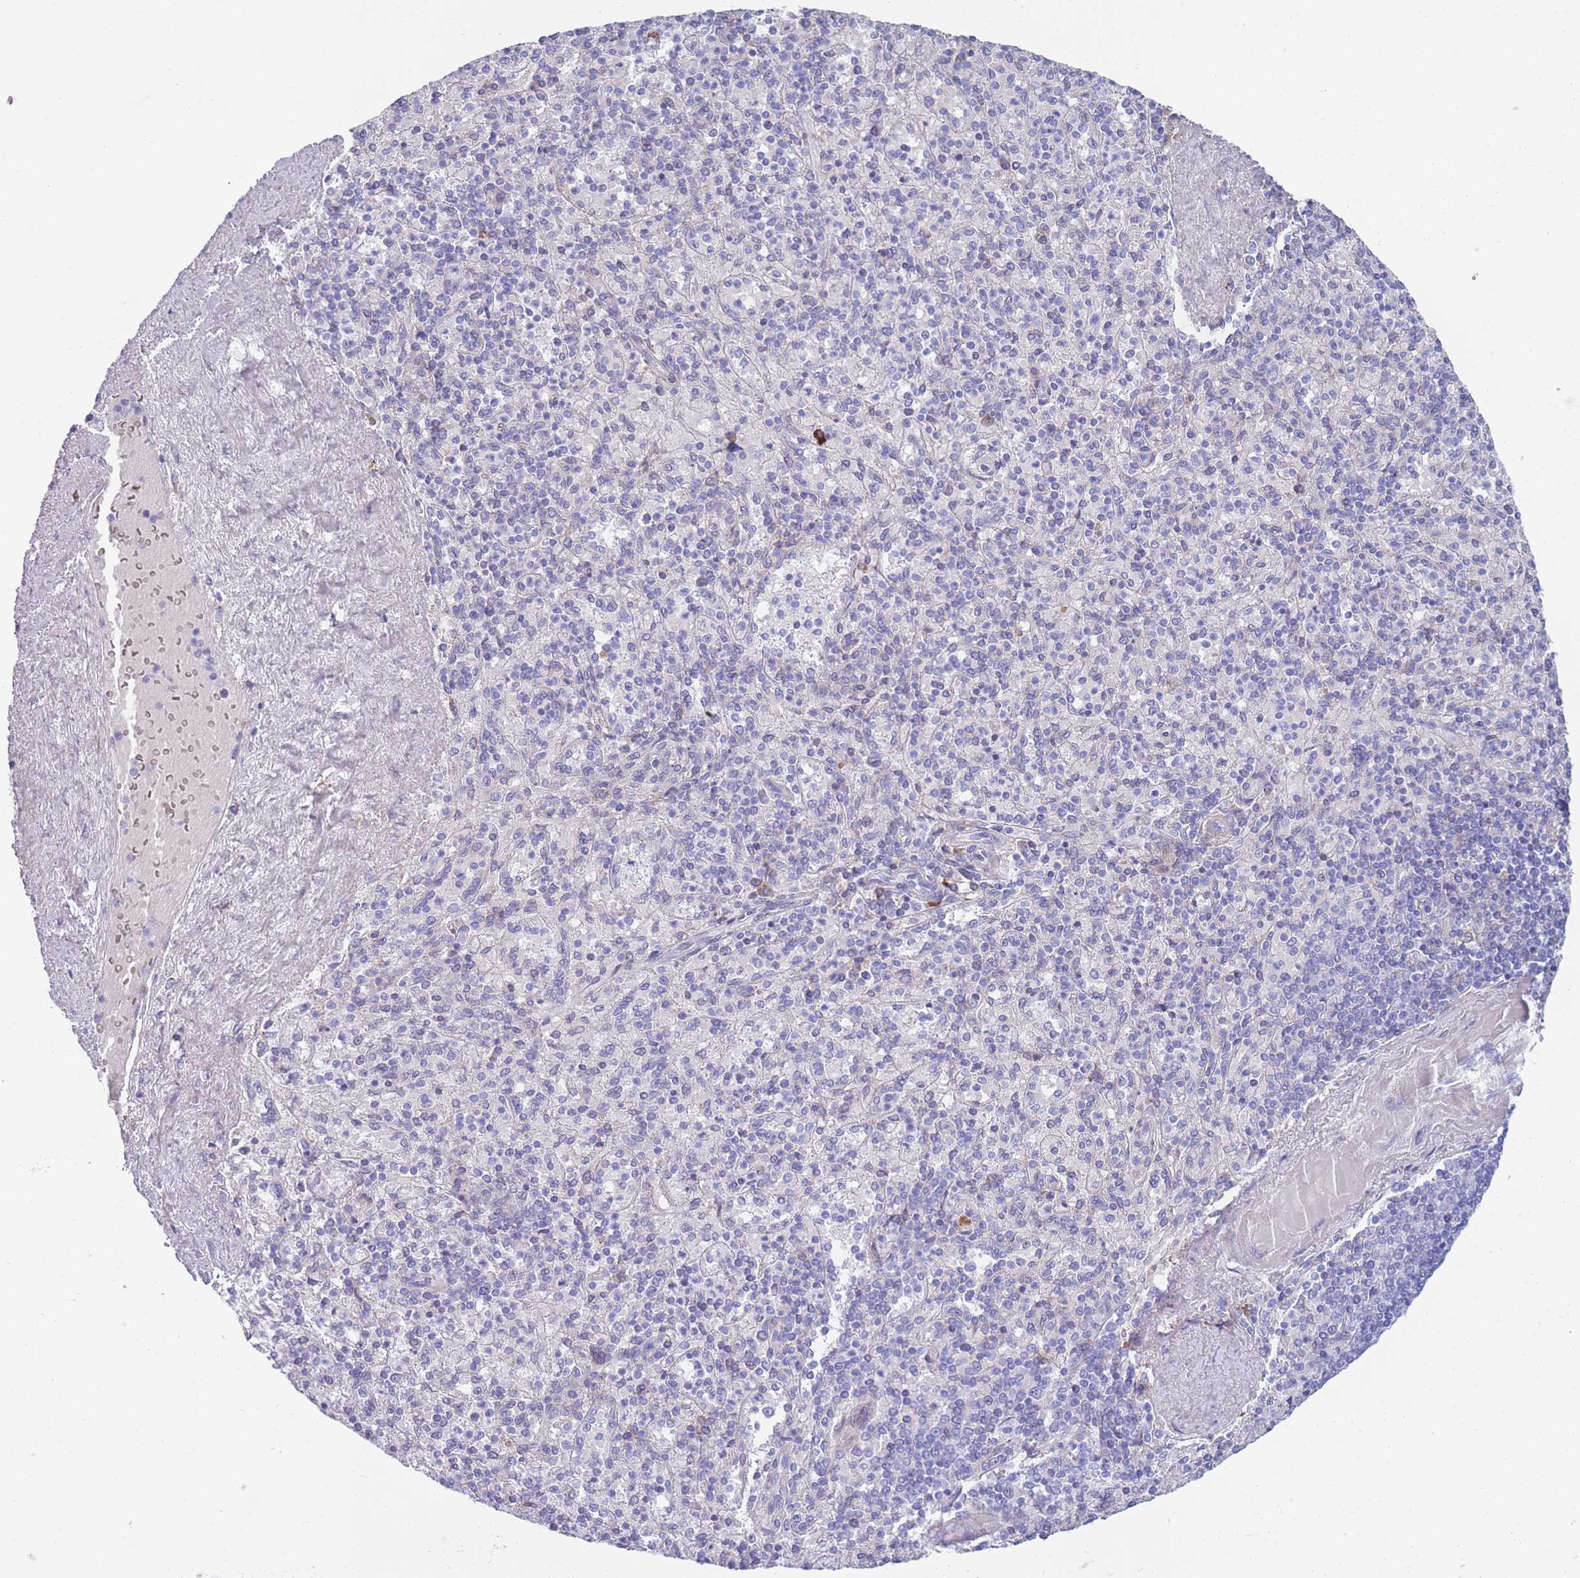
{"staining": {"intensity": "negative", "quantity": "none", "location": "none"}, "tissue": "spleen", "cell_type": "Cells in red pulp", "image_type": "normal", "snomed": [{"axis": "morphology", "description": "Normal tissue, NOS"}, {"axis": "topography", "description": "Spleen"}], "caption": "This image is of benign spleen stained with immunohistochemistry to label a protein in brown with the nuclei are counter-stained blue. There is no positivity in cells in red pulp. The staining was performed using DAB (3,3'-diaminobenzidine) to visualize the protein expression in brown, while the nuclei were stained in blue with hematoxylin (Magnification: 20x).", "gene": "XKR8", "patient": {"sex": "male", "age": 82}}